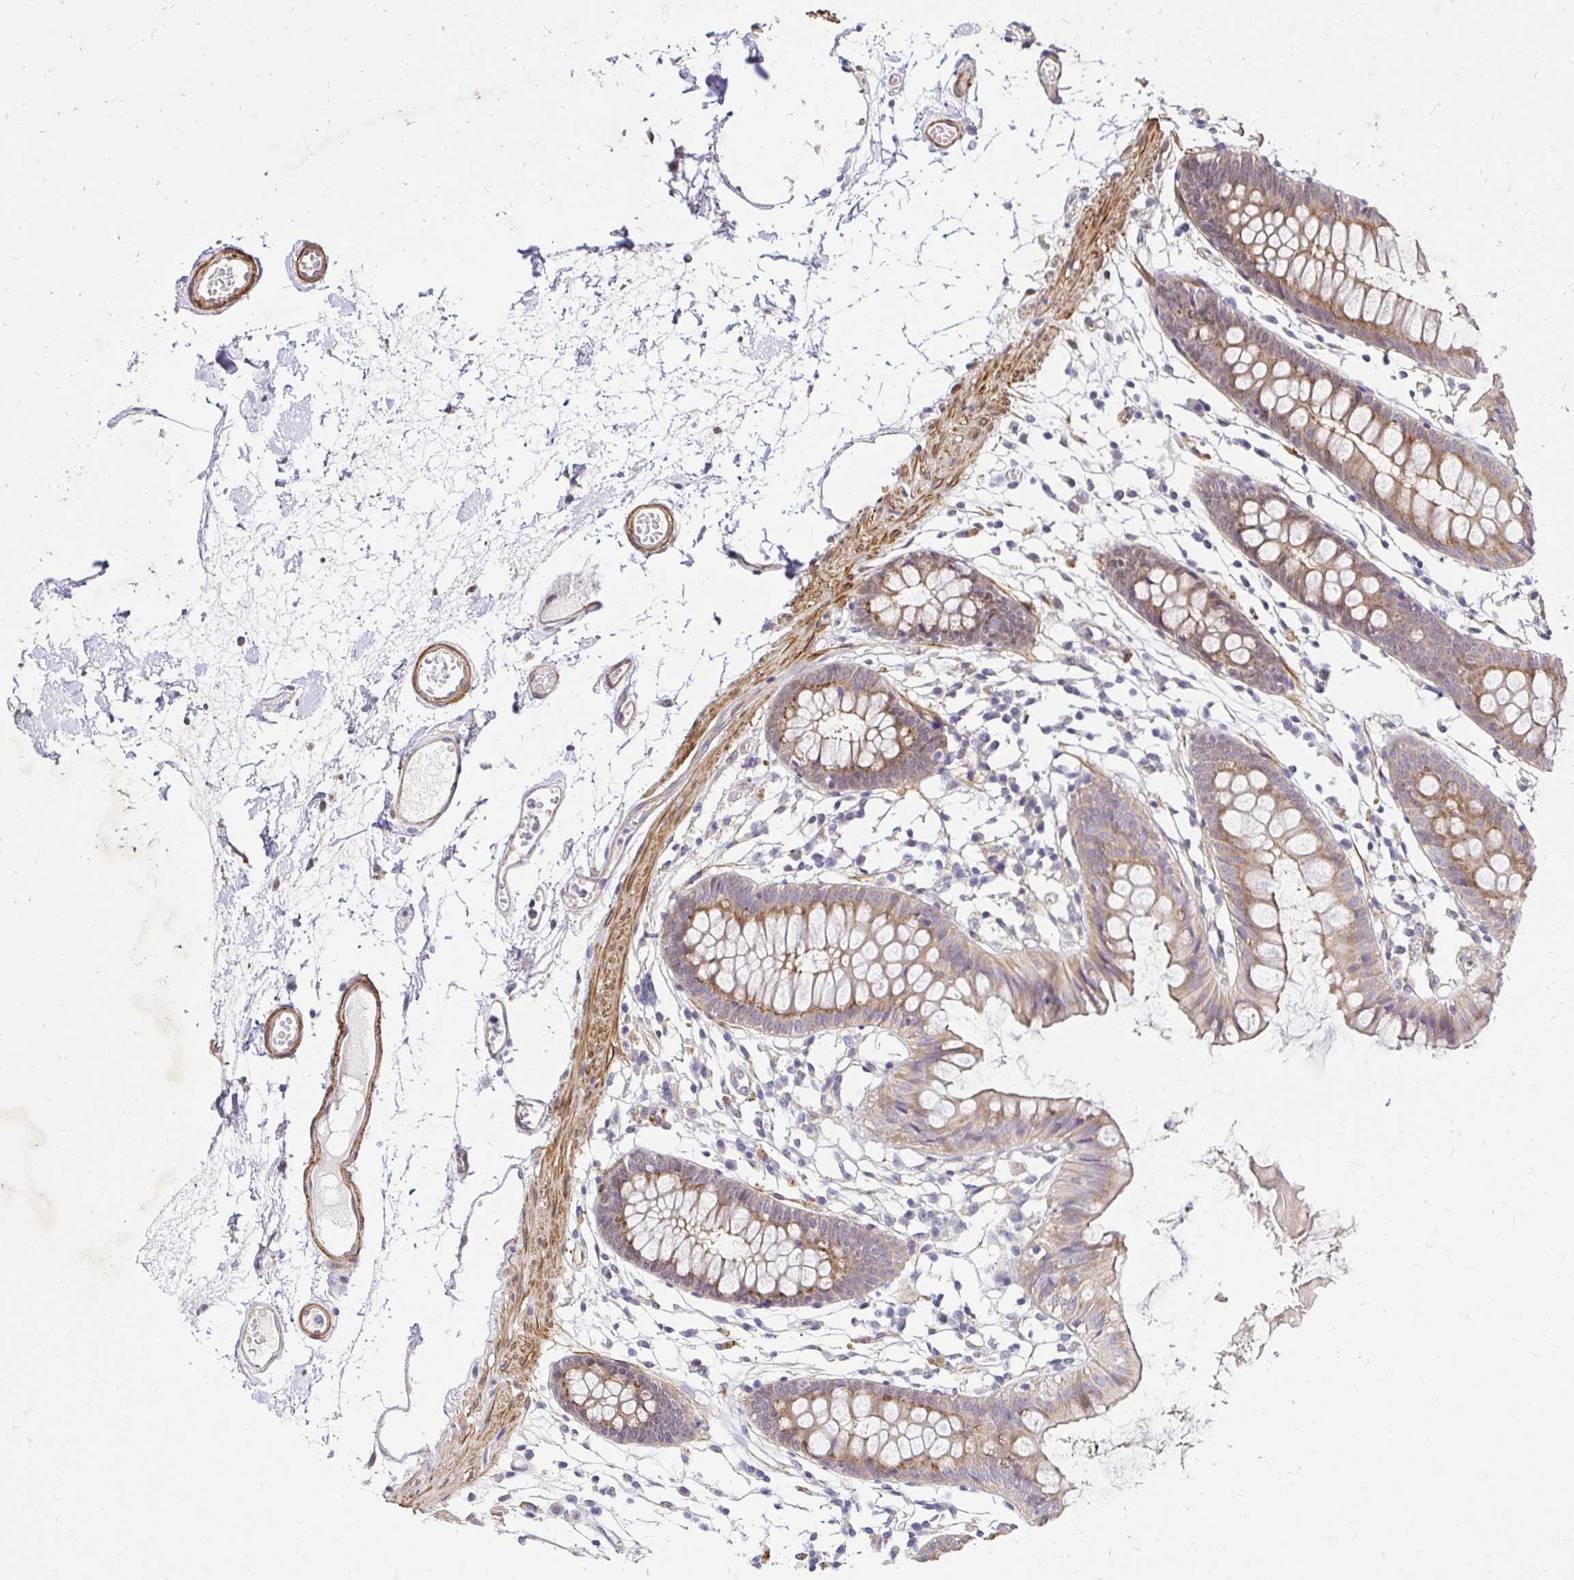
{"staining": {"intensity": "moderate", "quantity": ">75%", "location": "cytoplasmic/membranous"}, "tissue": "colon", "cell_type": "Endothelial cells", "image_type": "normal", "snomed": [{"axis": "morphology", "description": "Normal tissue, NOS"}, {"axis": "topography", "description": "Colon"}], "caption": "Endothelial cells reveal medium levels of moderate cytoplasmic/membranous expression in approximately >75% of cells in normal human colon.", "gene": "YAP1", "patient": {"sex": "female", "age": 84}}